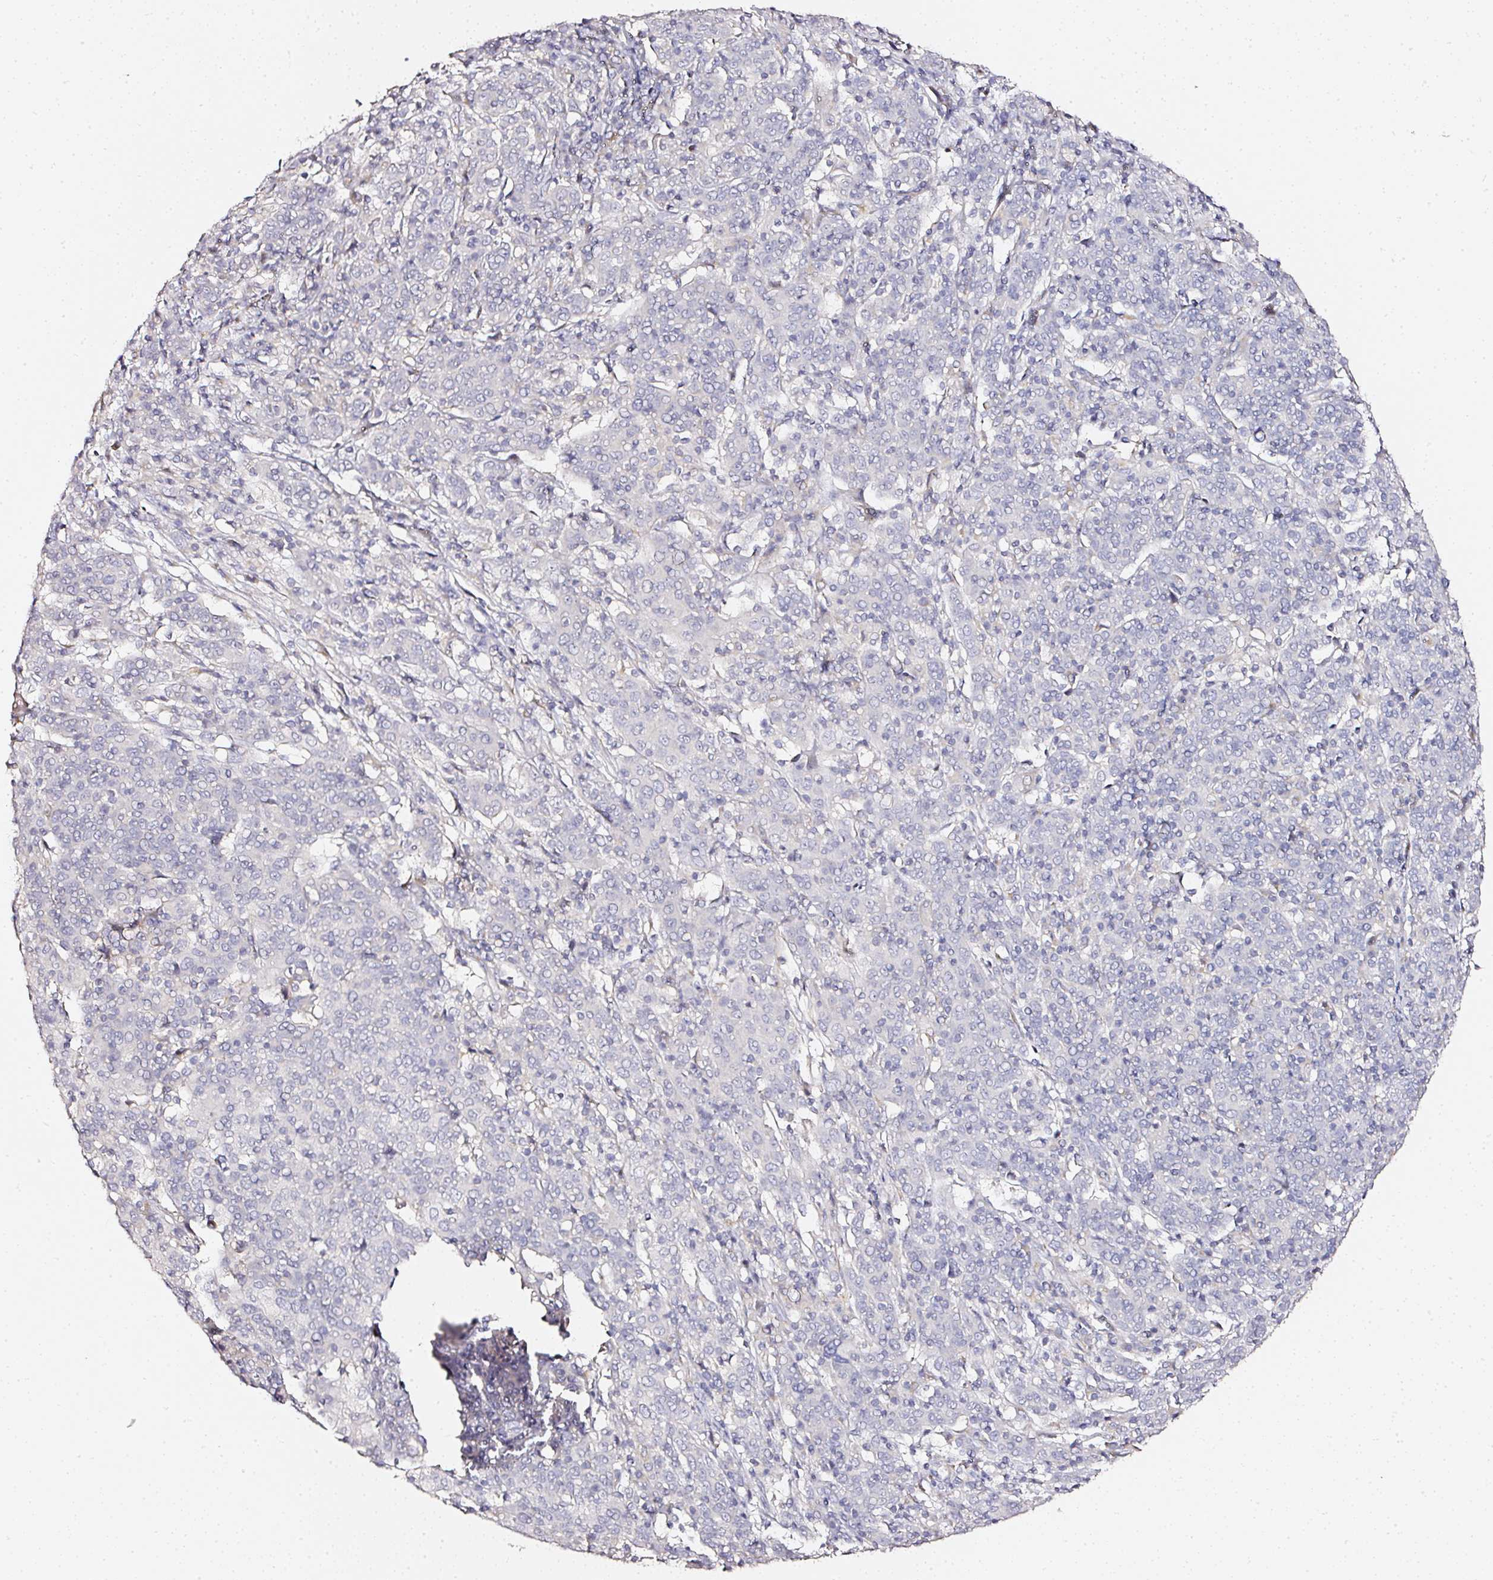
{"staining": {"intensity": "negative", "quantity": "none", "location": "none"}, "tissue": "cervical cancer", "cell_type": "Tumor cells", "image_type": "cancer", "snomed": [{"axis": "morphology", "description": "Squamous cell carcinoma, NOS"}, {"axis": "topography", "description": "Cervix"}], "caption": "Squamous cell carcinoma (cervical) stained for a protein using immunohistochemistry (IHC) shows no staining tumor cells.", "gene": "NTRK1", "patient": {"sex": "female", "age": 67}}